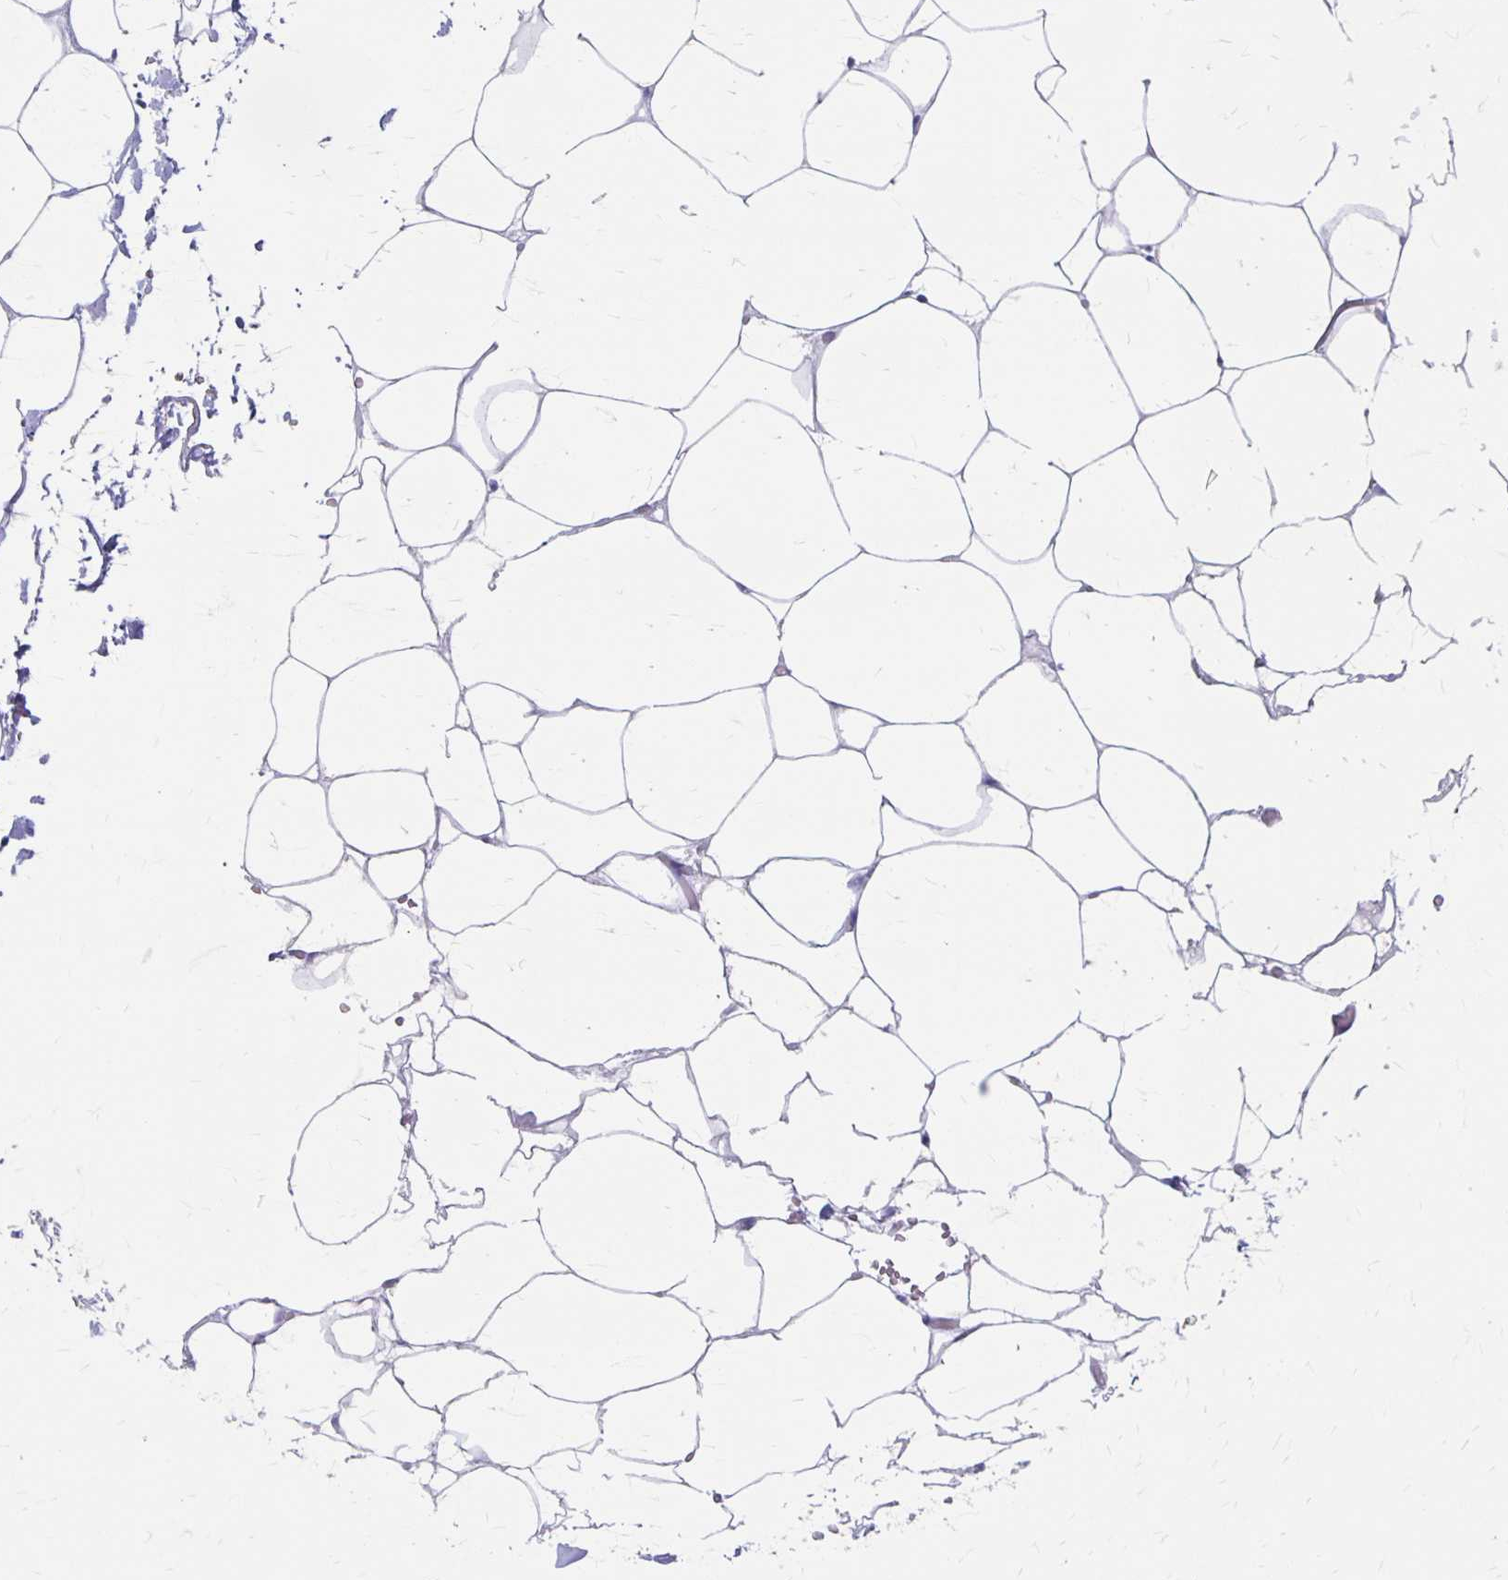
{"staining": {"intensity": "negative", "quantity": "none", "location": "none"}, "tissue": "adipose tissue", "cell_type": "Adipocytes", "image_type": "normal", "snomed": [{"axis": "morphology", "description": "Normal tissue, NOS"}, {"axis": "topography", "description": "Adipose tissue"}, {"axis": "topography", "description": "Vascular tissue"}, {"axis": "topography", "description": "Rectum"}, {"axis": "topography", "description": "Peripheral nerve tissue"}], "caption": "DAB immunohistochemical staining of unremarkable human adipose tissue reveals no significant expression in adipocytes.", "gene": "MAGEC2", "patient": {"sex": "female", "age": 69}}